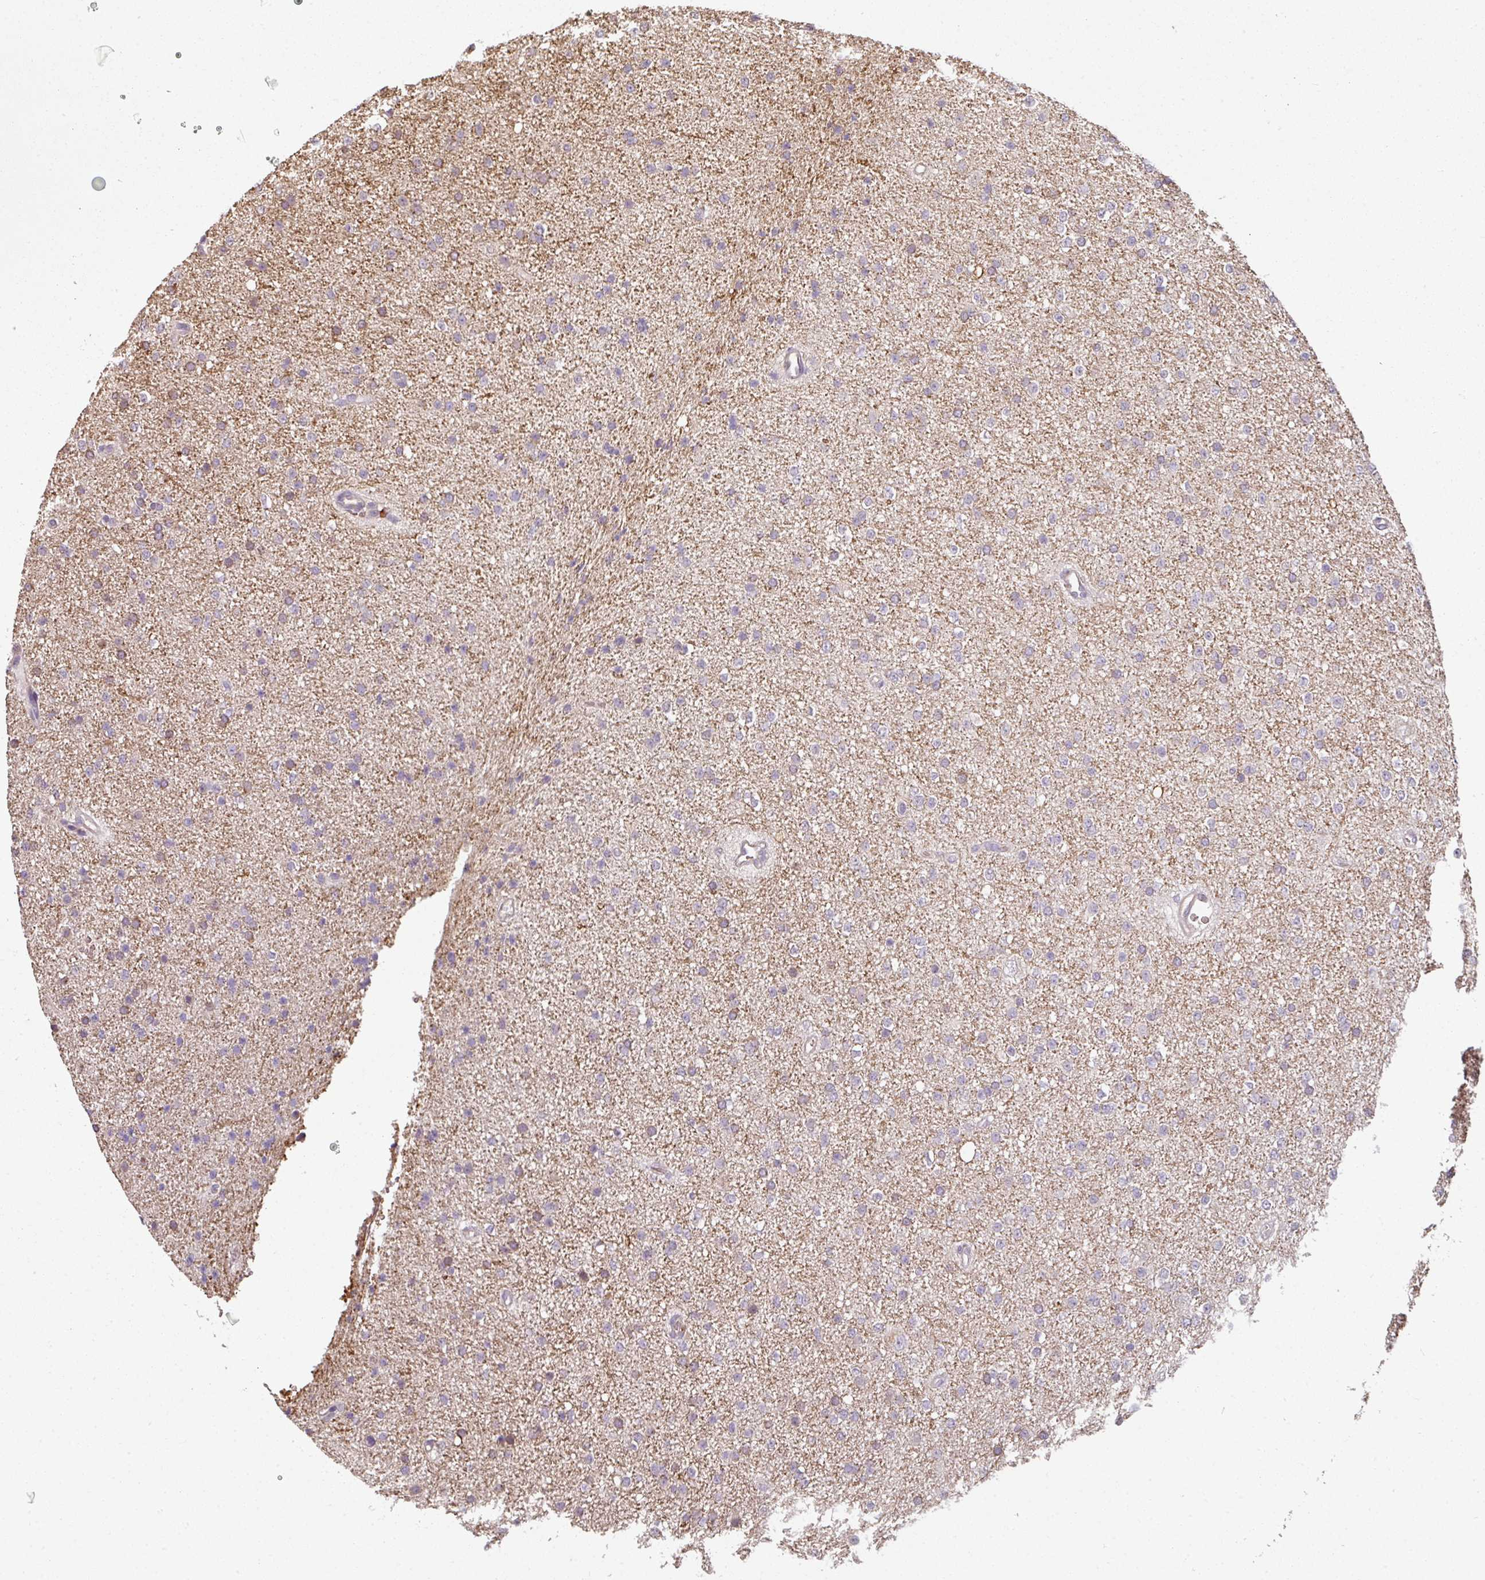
{"staining": {"intensity": "negative", "quantity": "none", "location": "none"}, "tissue": "glioma", "cell_type": "Tumor cells", "image_type": "cancer", "snomed": [{"axis": "morphology", "description": "Glioma, malignant, Low grade"}, {"axis": "topography", "description": "Brain"}], "caption": "The photomicrograph exhibits no significant staining in tumor cells of glioma. Nuclei are stained in blue.", "gene": "OLFML2B", "patient": {"sex": "female", "age": 34}}